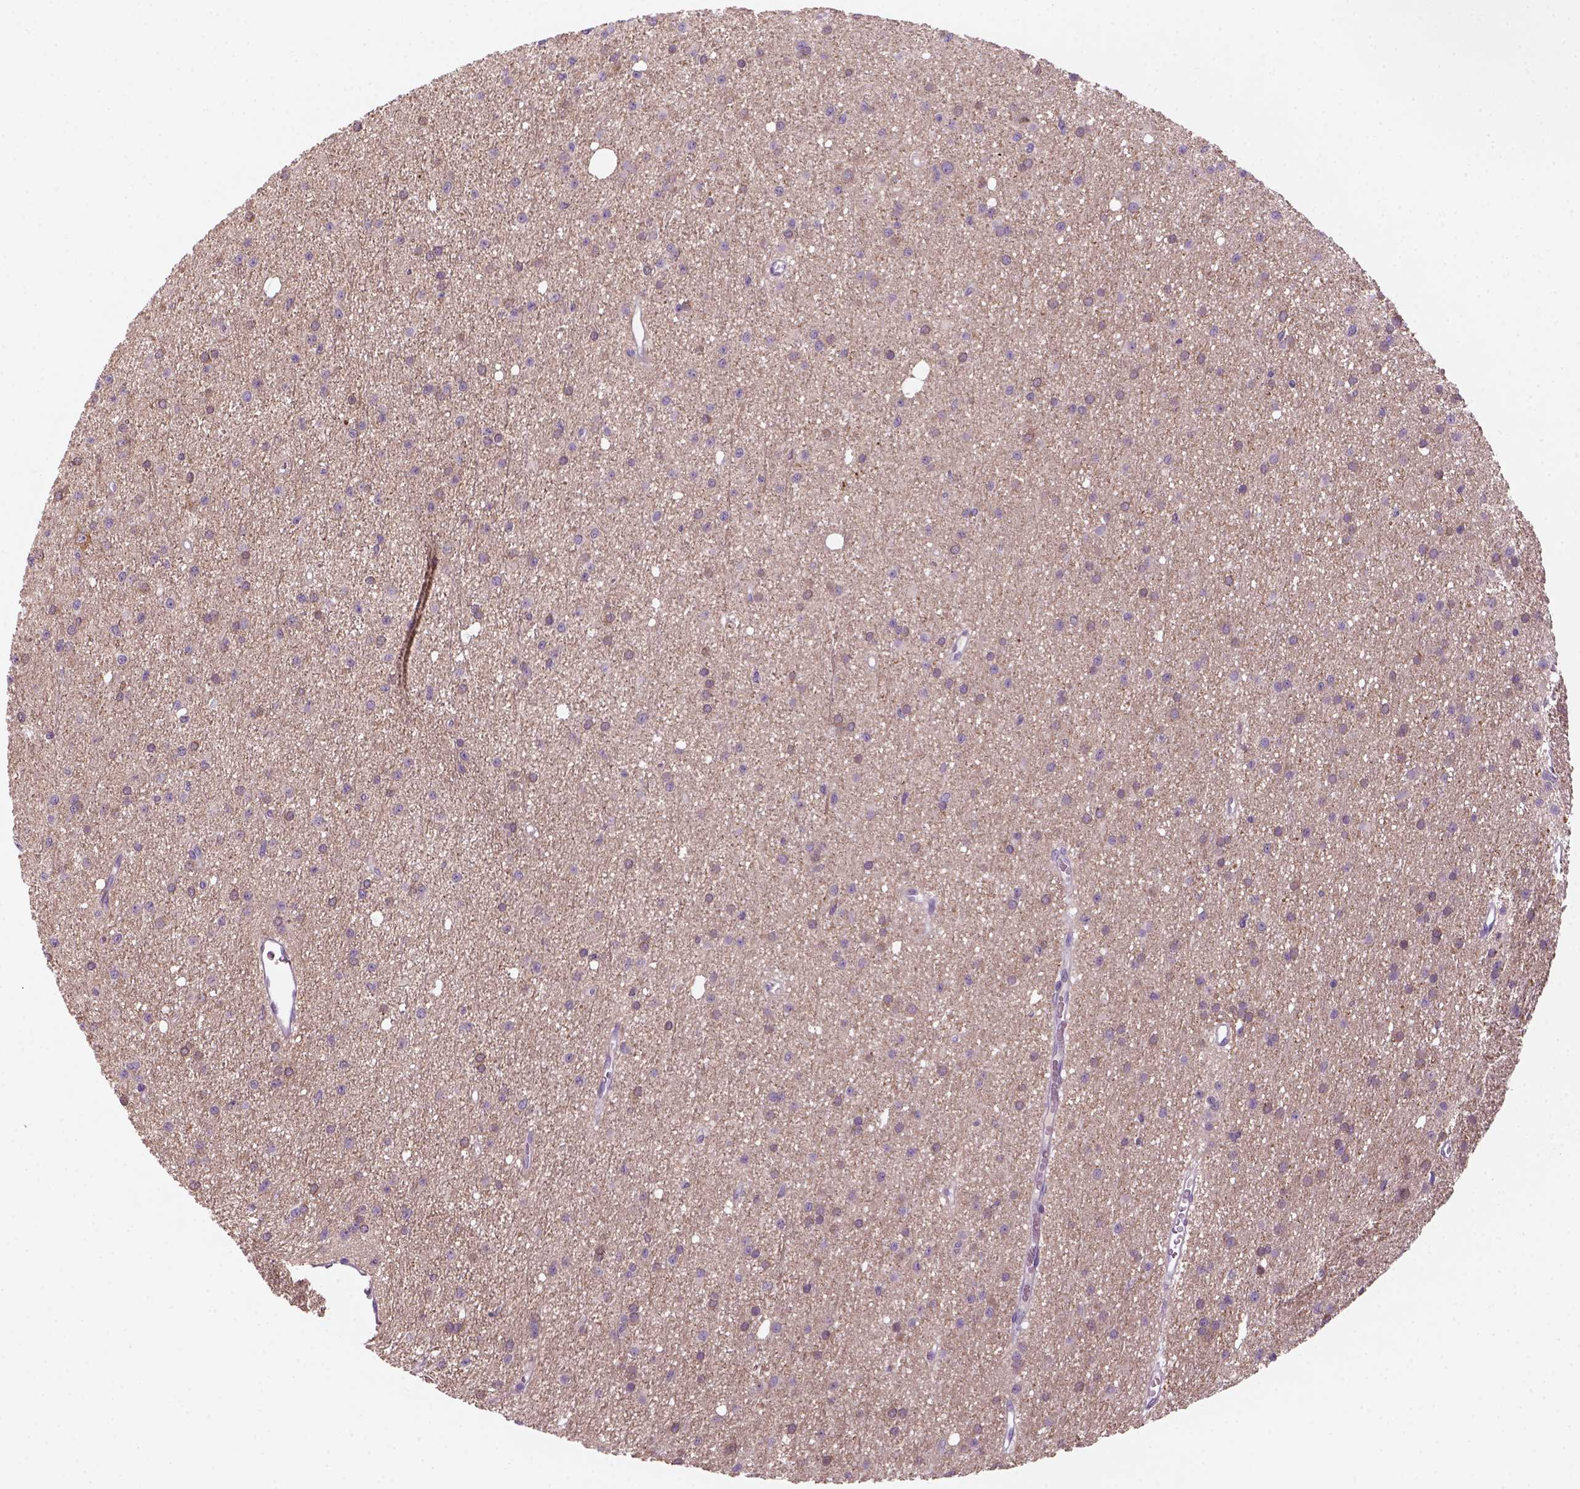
{"staining": {"intensity": "negative", "quantity": "none", "location": "none"}, "tissue": "glioma", "cell_type": "Tumor cells", "image_type": "cancer", "snomed": [{"axis": "morphology", "description": "Glioma, malignant, Low grade"}, {"axis": "topography", "description": "Brain"}], "caption": "IHC photomicrograph of human glioma stained for a protein (brown), which displays no expression in tumor cells.", "gene": "GOT1", "patient": {"sex": "male", "age": 27}}